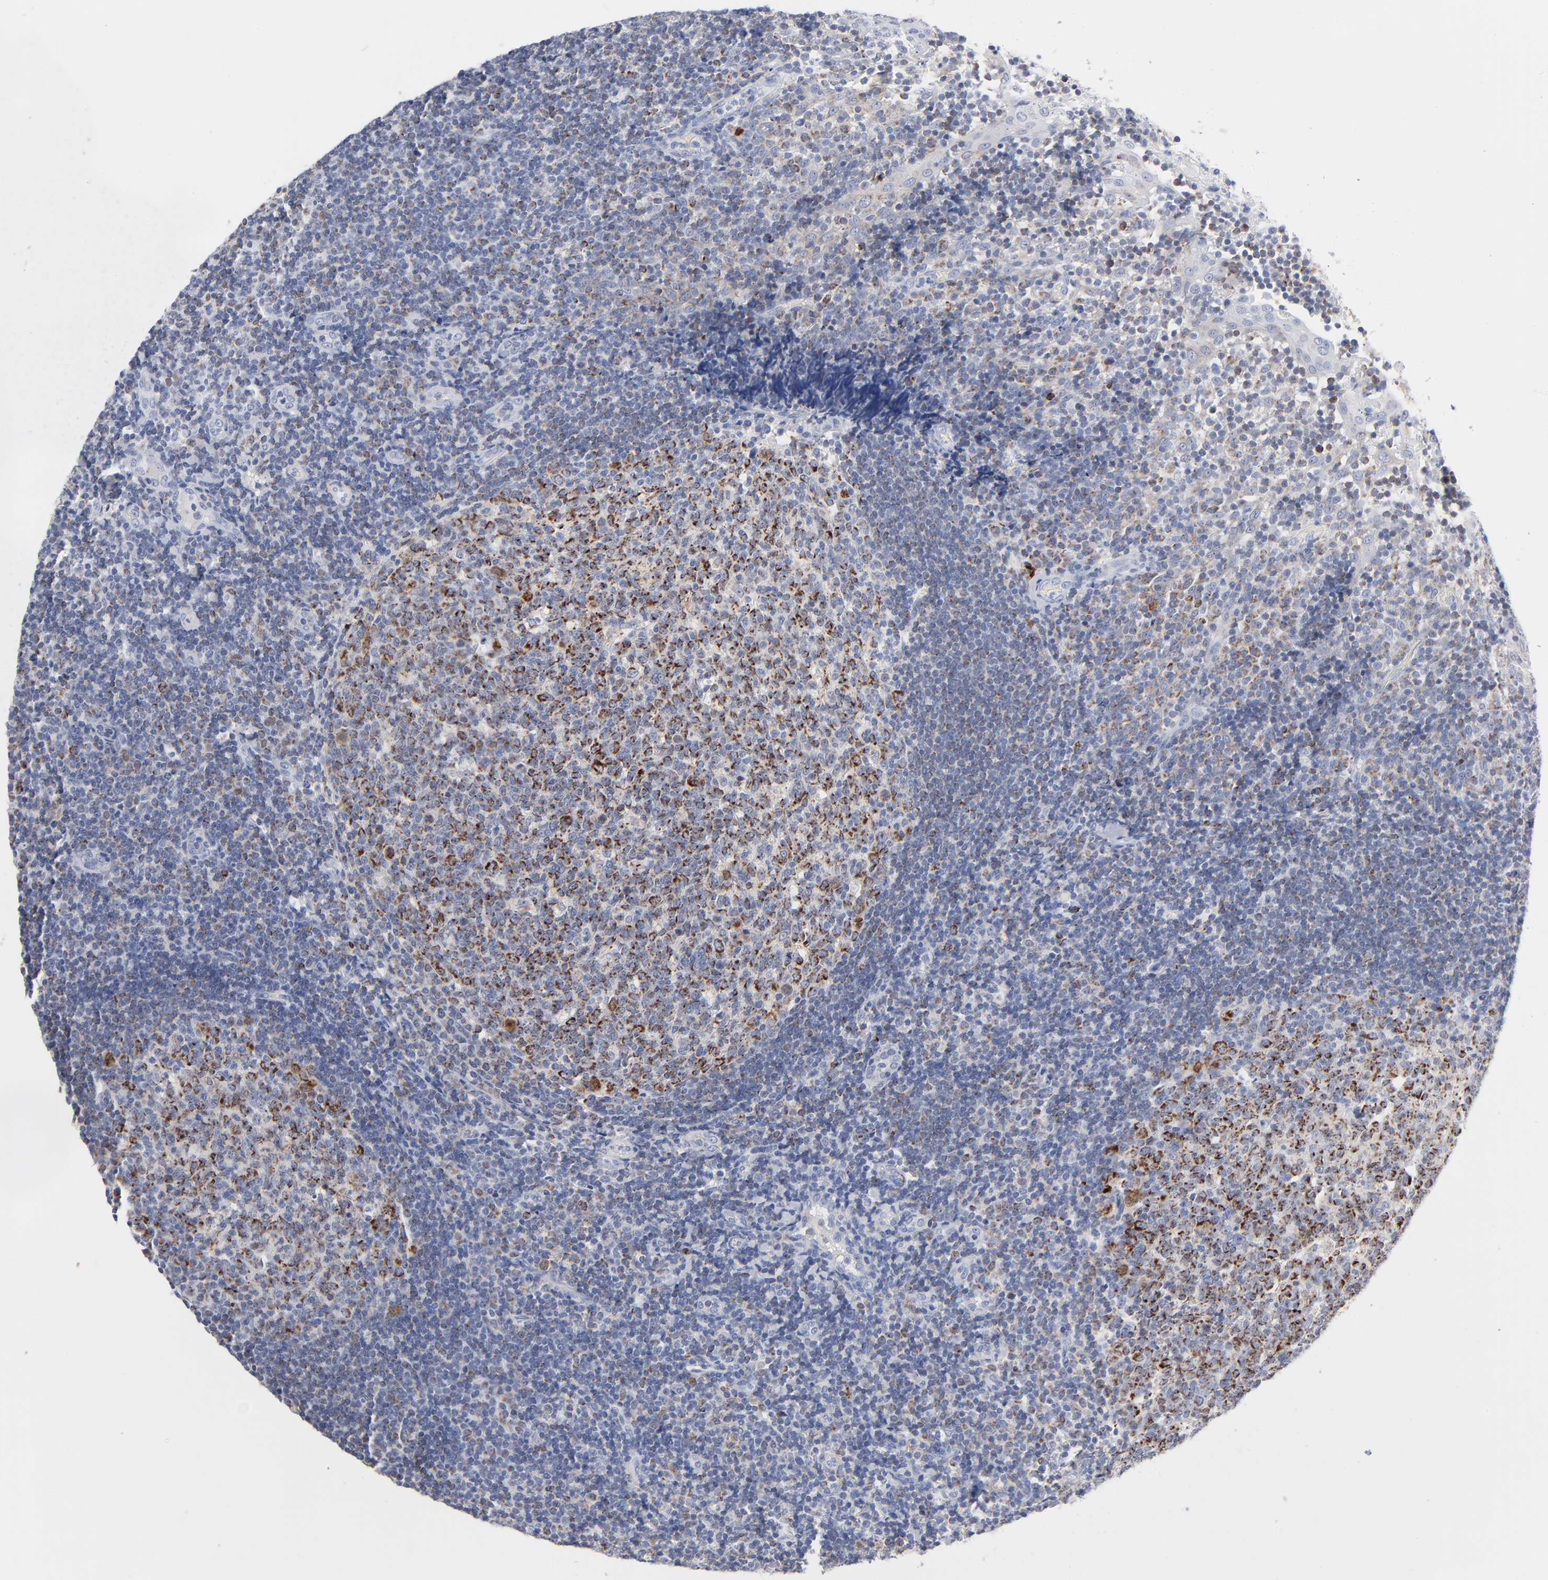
{"staining": {"intensity": "moderate", "quantity": ">75%", "location": "cytoplasmic/membranous"}, "tissue": "tonsil", "cell_type": "Germinal center cells", "image_type": "normal", "snomed": [{"axis": "morphology", "description": "Normal tissue, NOS"}, {"axis": "topography", "description": "Tonsil"}], "caption": "Protein staining displays moderate cytoplasmic/membranous positivity in about >75% of germinal center cells in unremarkable tonsil.", "gene": "CHCHD10", "patient": {"sex": "female", "age": 40}}